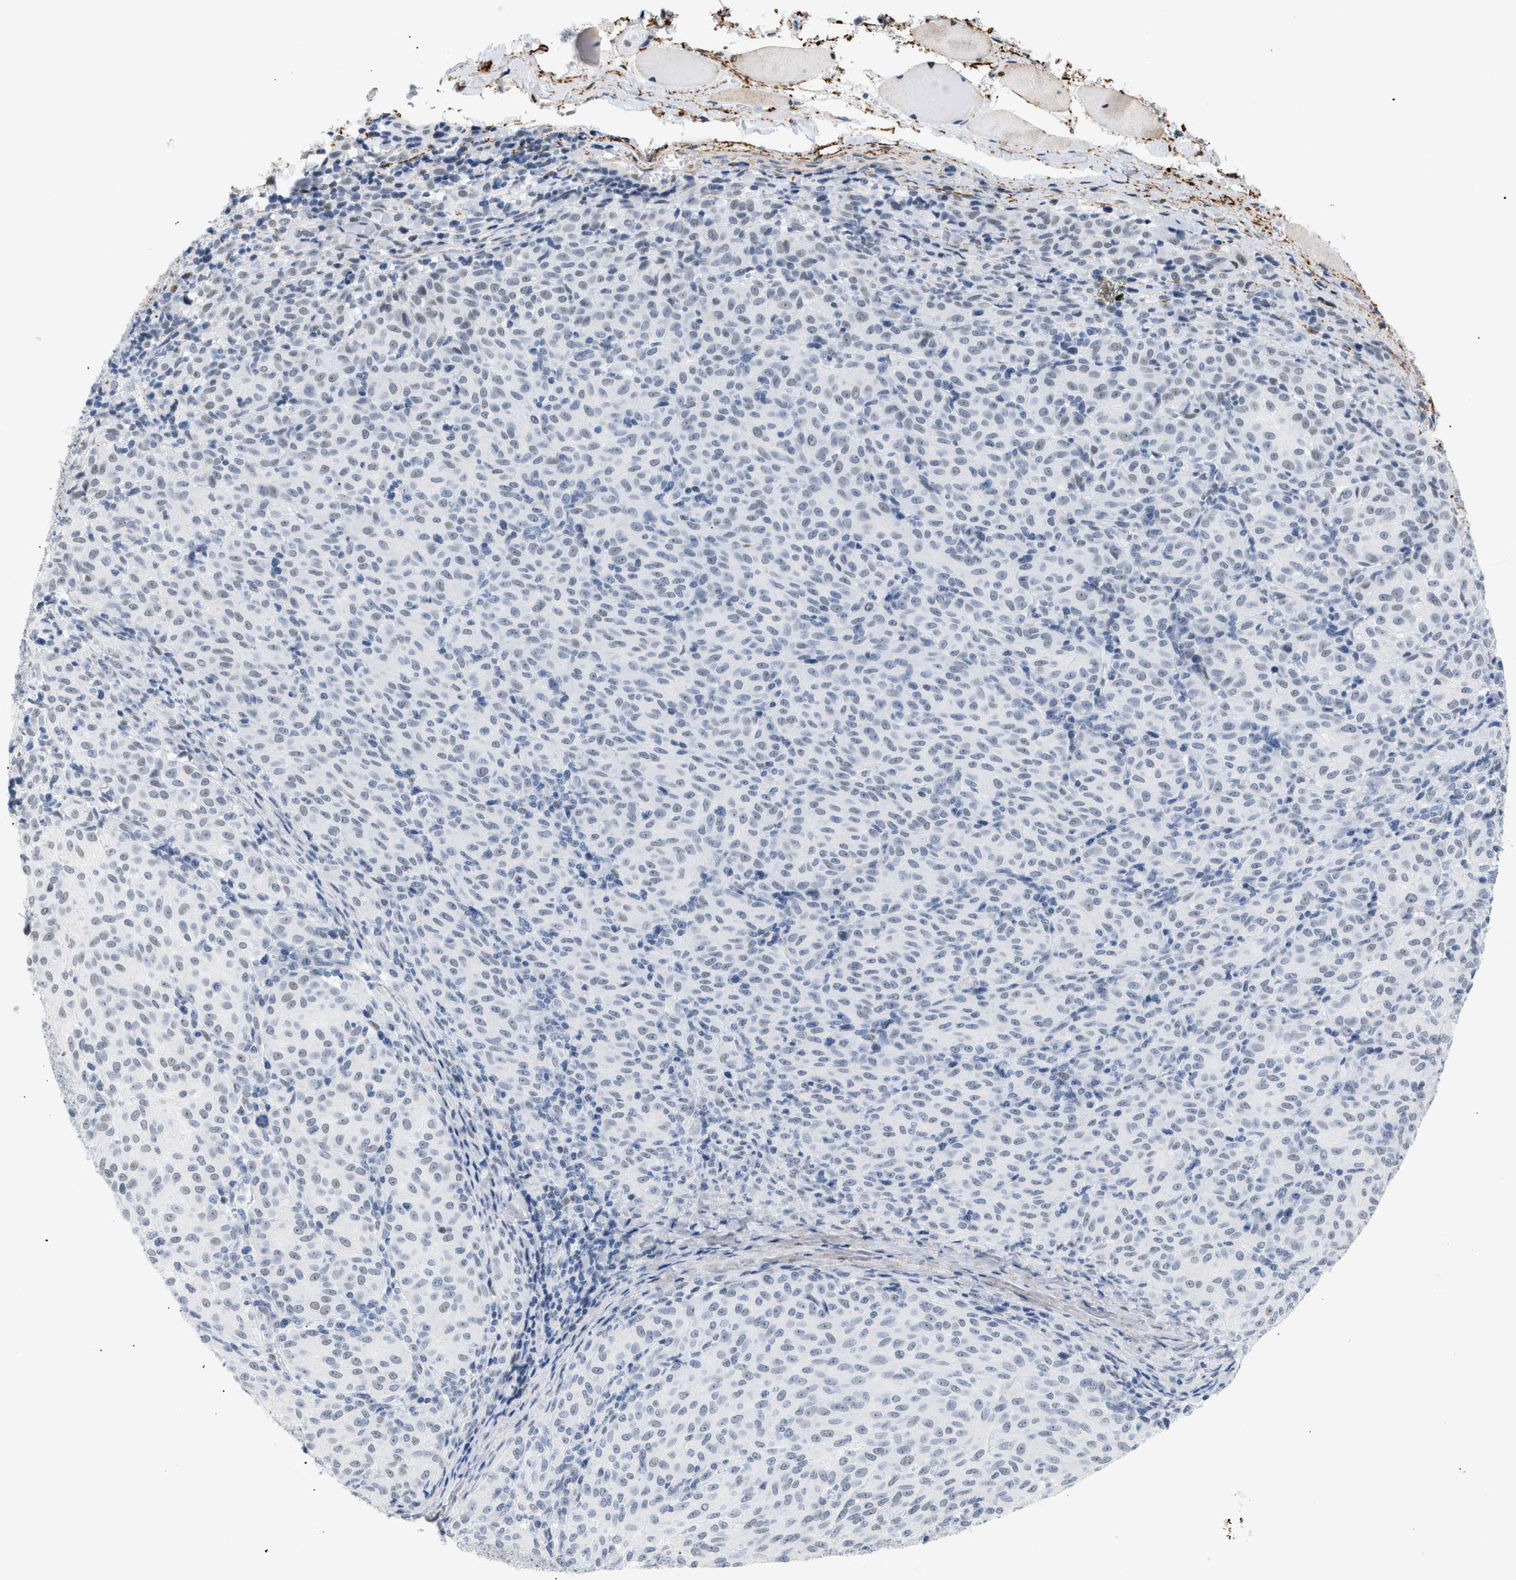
{"staining": {"intensity": "weak", "quantity": "<25%", "location": "nuclear"}, "tissue": "melanoma", "cell_type": "Tumor cells", "image_type": "cancer", "snomed": [{"axis": "morphology", "description": "Malignant melanoma, NOS"}, {"axis": "topography", "description": "Skin"}], "caption": "Image shows no significant protein expression in tumor cells of melanoma.", "gene": "ELN", "patient": {"sex": "female", "age": 72}}